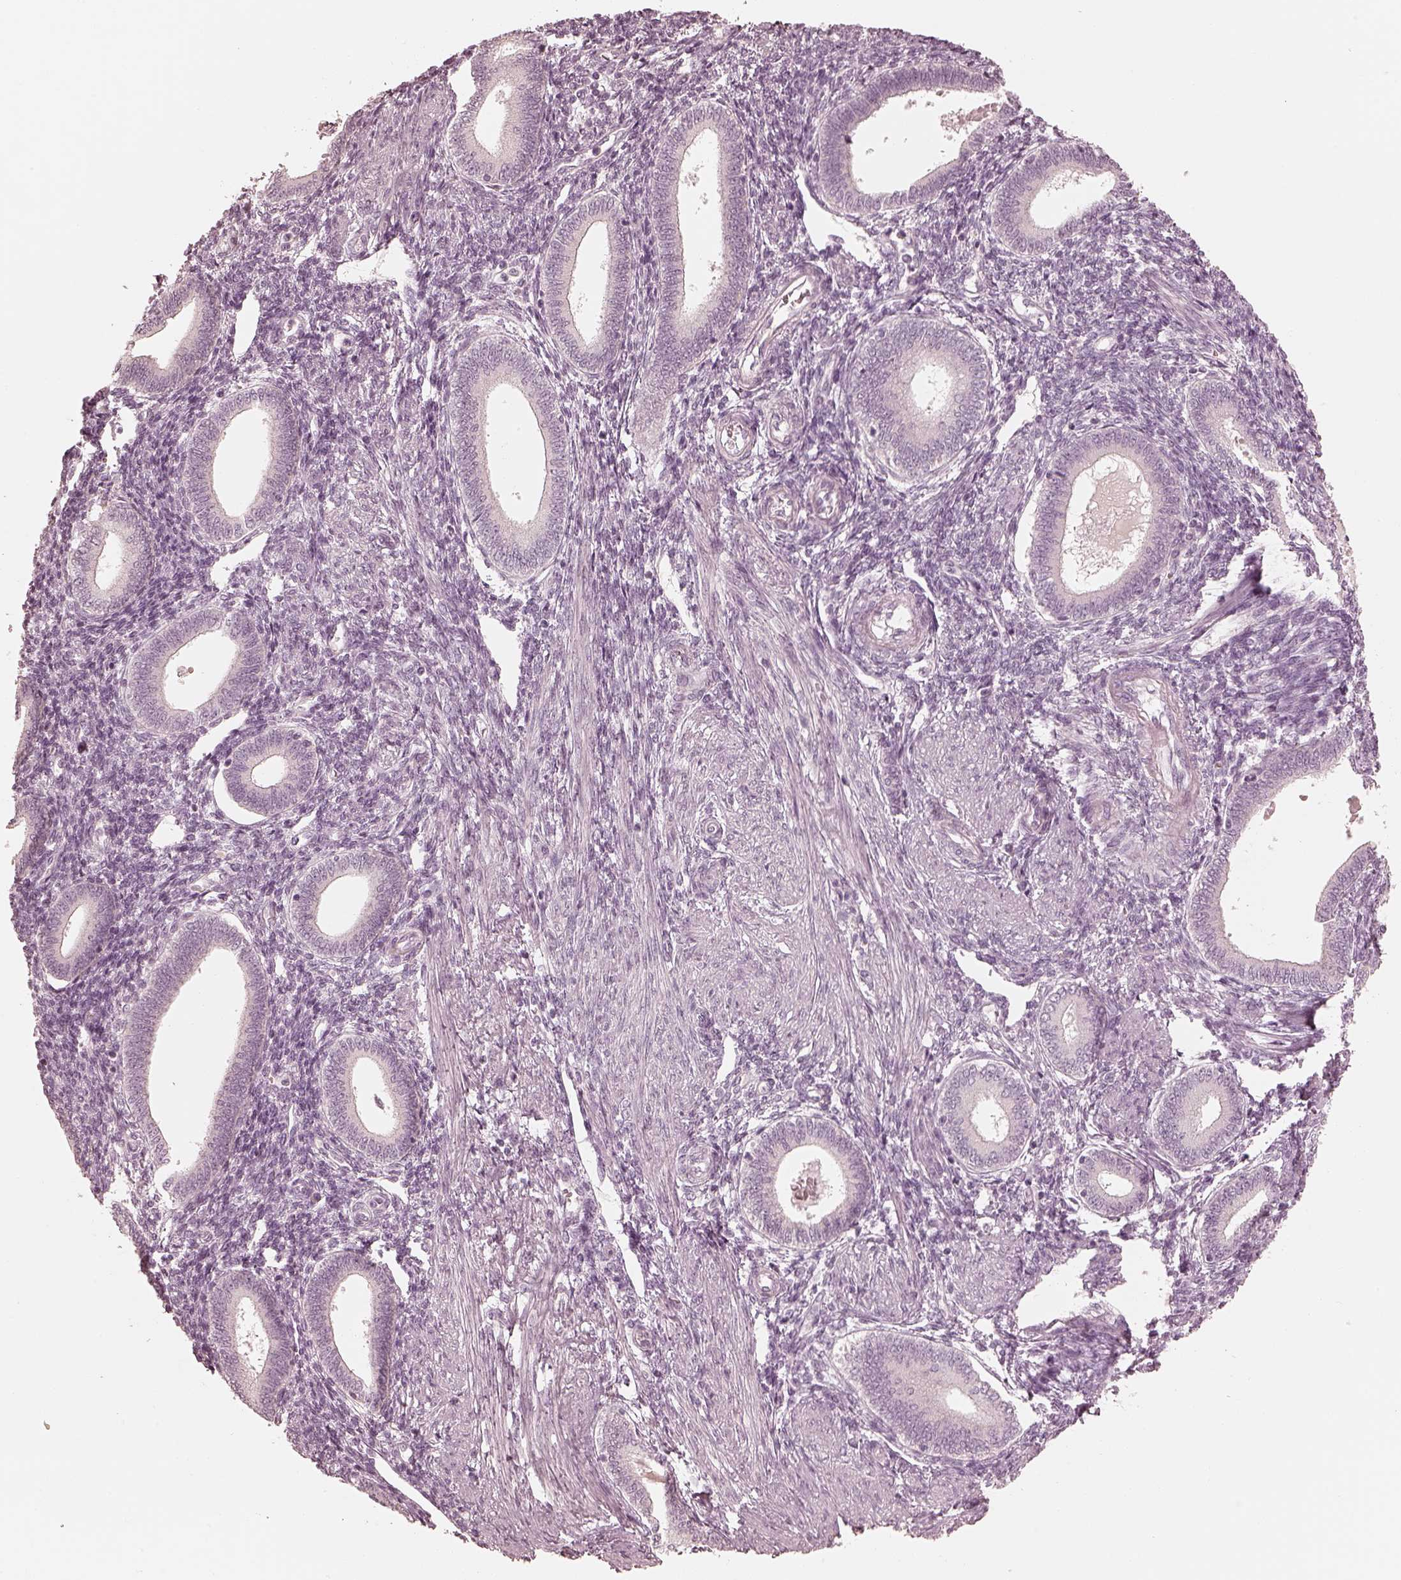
{"staining": {"intensity": "negative", "quantity": "none", "location": "none"}, "tissue": "endometrium", "cell_type": "Cells in endometrial stroma", "image_type": "normal", "snomed": [{"axis": "morphology", "description": "Normal tissue, NOS"}, {"axis": "topography", "description": "Endometrium"}], "caption": "Immunohistochemical staining of normal endometrium exhibits no significant expression in cells in endometrial stroma.", "gene": "CALR3", "patient": {"sex": "female", "age": 42}}